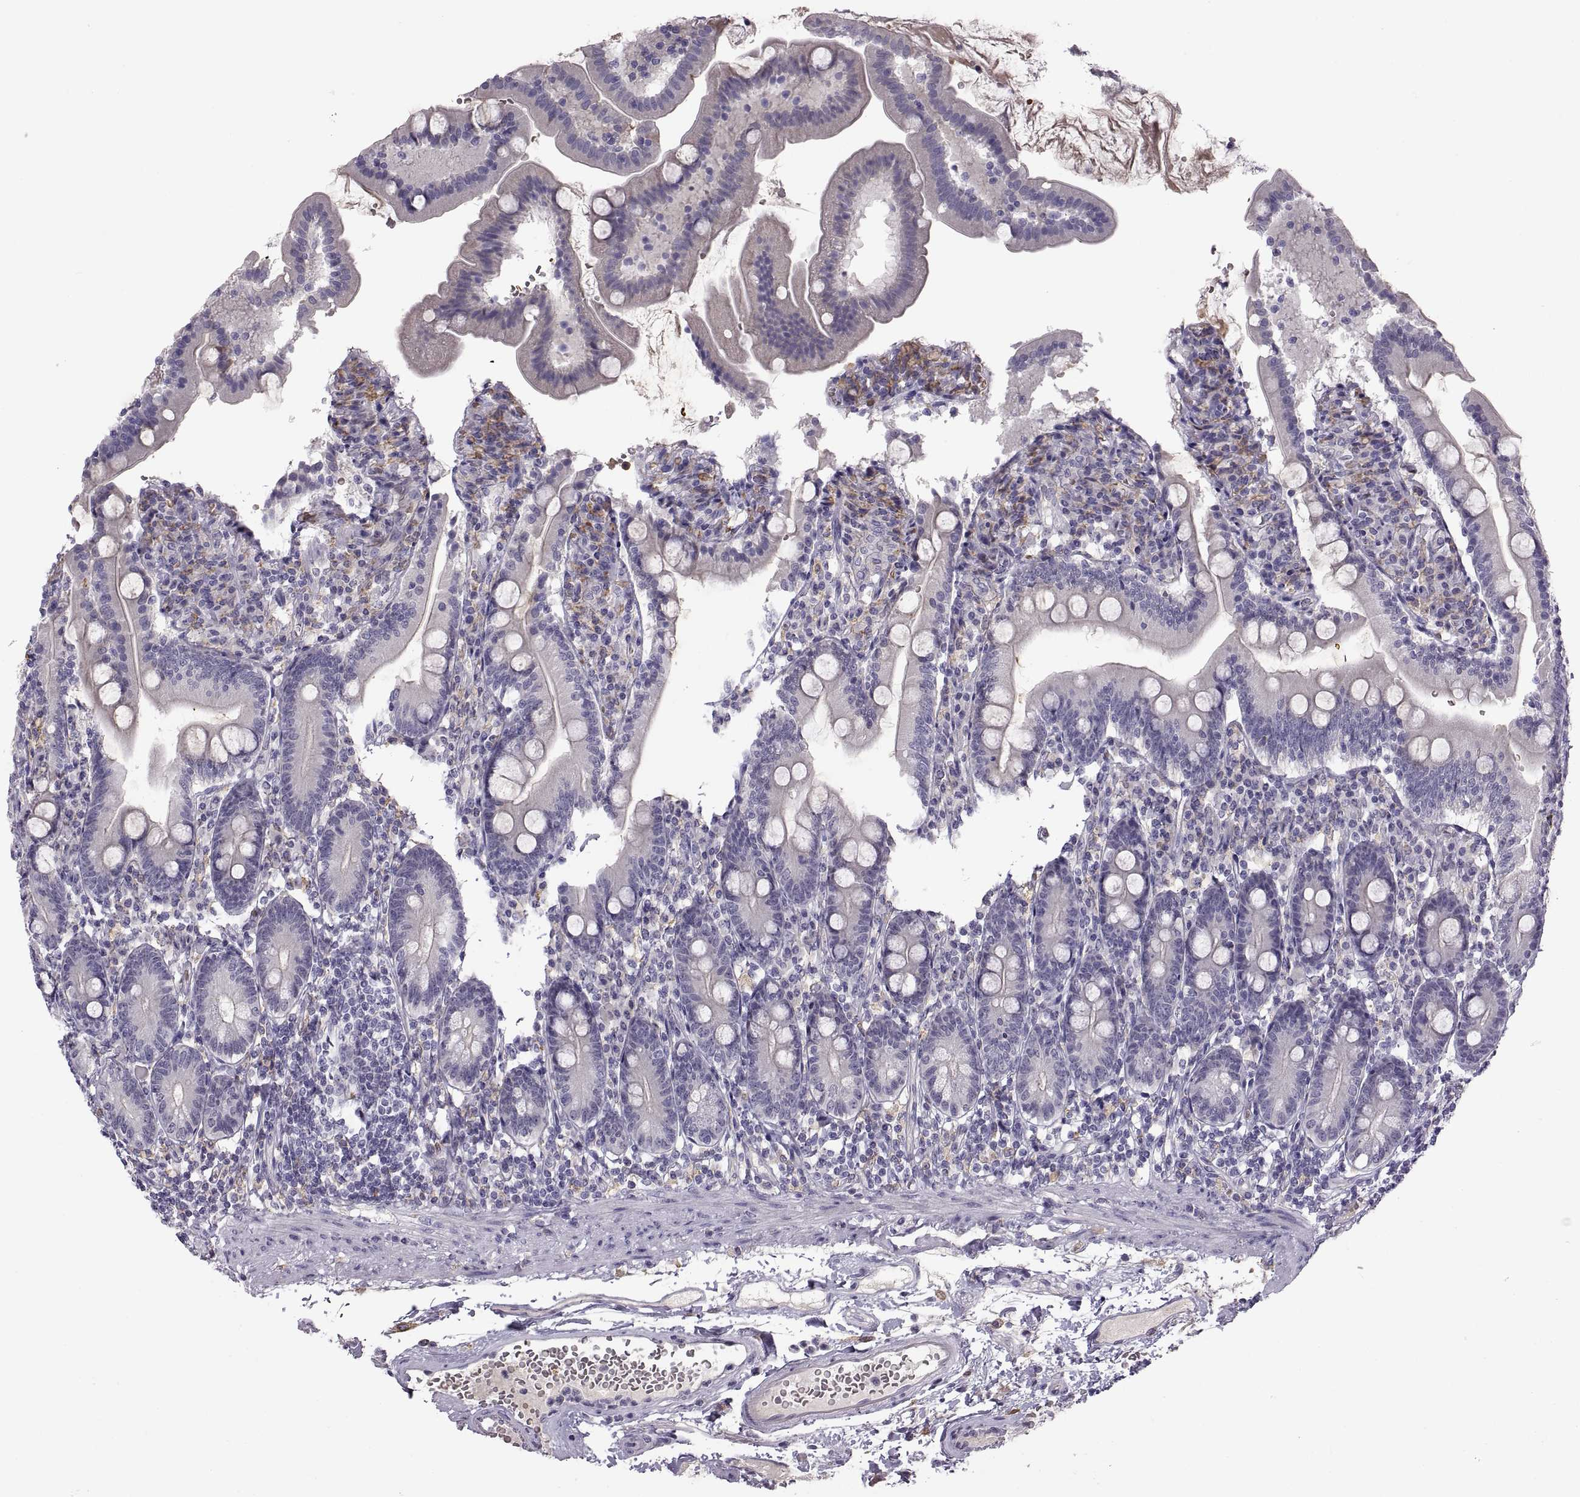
{"staining": {"intensity": "negative", "quantity": "none", "location": "none"}, "tissue": "duodenum", "cell_type": "Glandular cells", "image_type": "normal", "snomed": [{"axis": "morphology", "description": "Normal tissue, NOS"}, {"axis": "topography", "description": "Duodenum"}], "caption": "Protein analysis of unremarkable duodenum exhibits no significant positivity in glandular cells.", "gene": "MEIOC", "patient": {"sex": "female", "age": 67}}